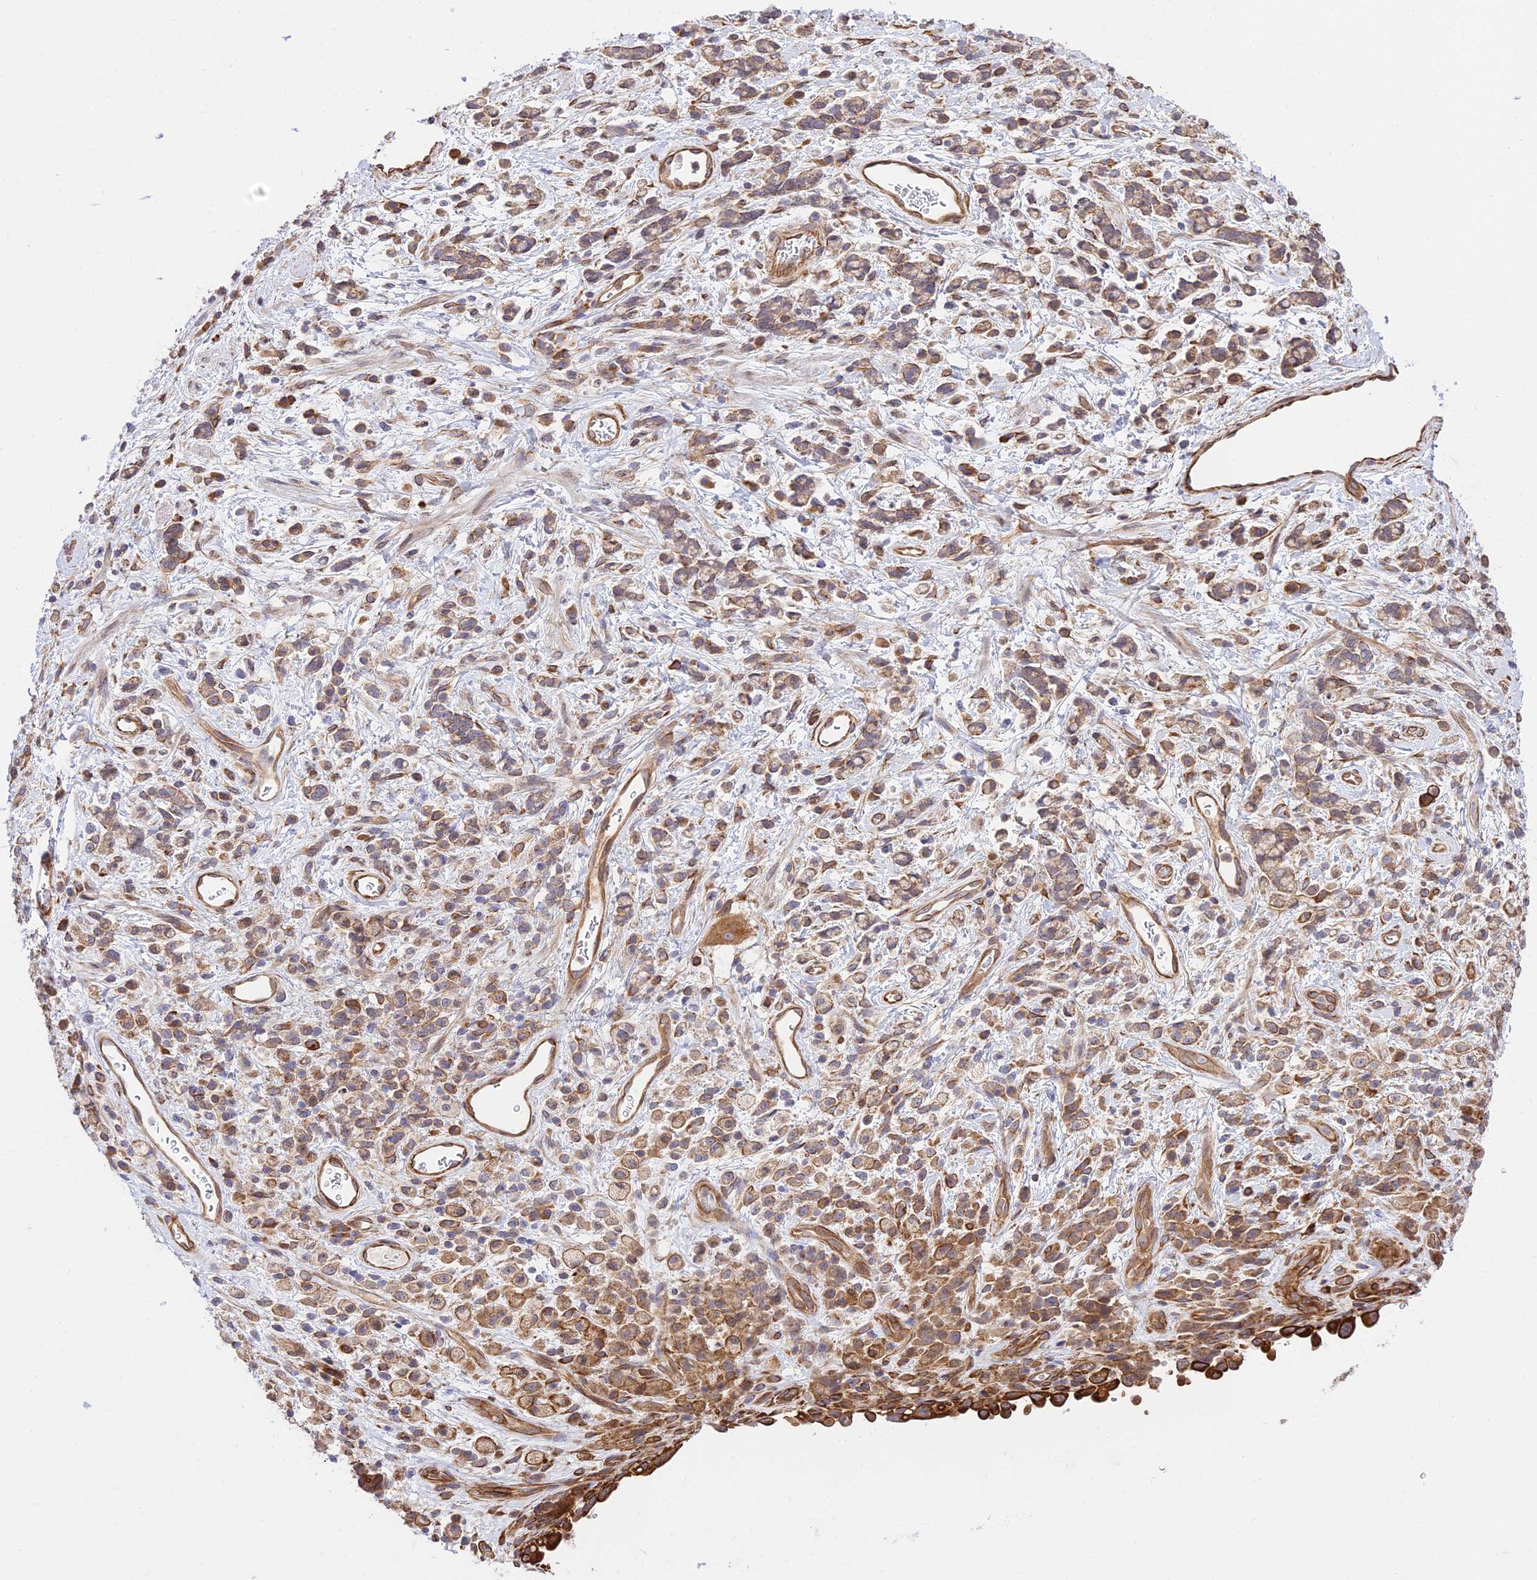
{"staining": {"intensity": "moderate", "quantity": "25%-75%", "location": "cytoplasmic/membranous"}, "tissue": "stomach cancer", "cell_type": "Tumor cells", "image_type": "cancer", "snomed": [{"axis": "morphology", "description": "Adenocarcinoma, NOS"}, {"axis": "topography", "description": "Stomach"}], "caption": "The immunohistochemical stain shows moderate cytoplasmic/membranous expression in tumor cells of stomach adenocarcinoma tissue.", "gene": "EXOC3L4", "patient": {"sex": "female", "age": 60}}